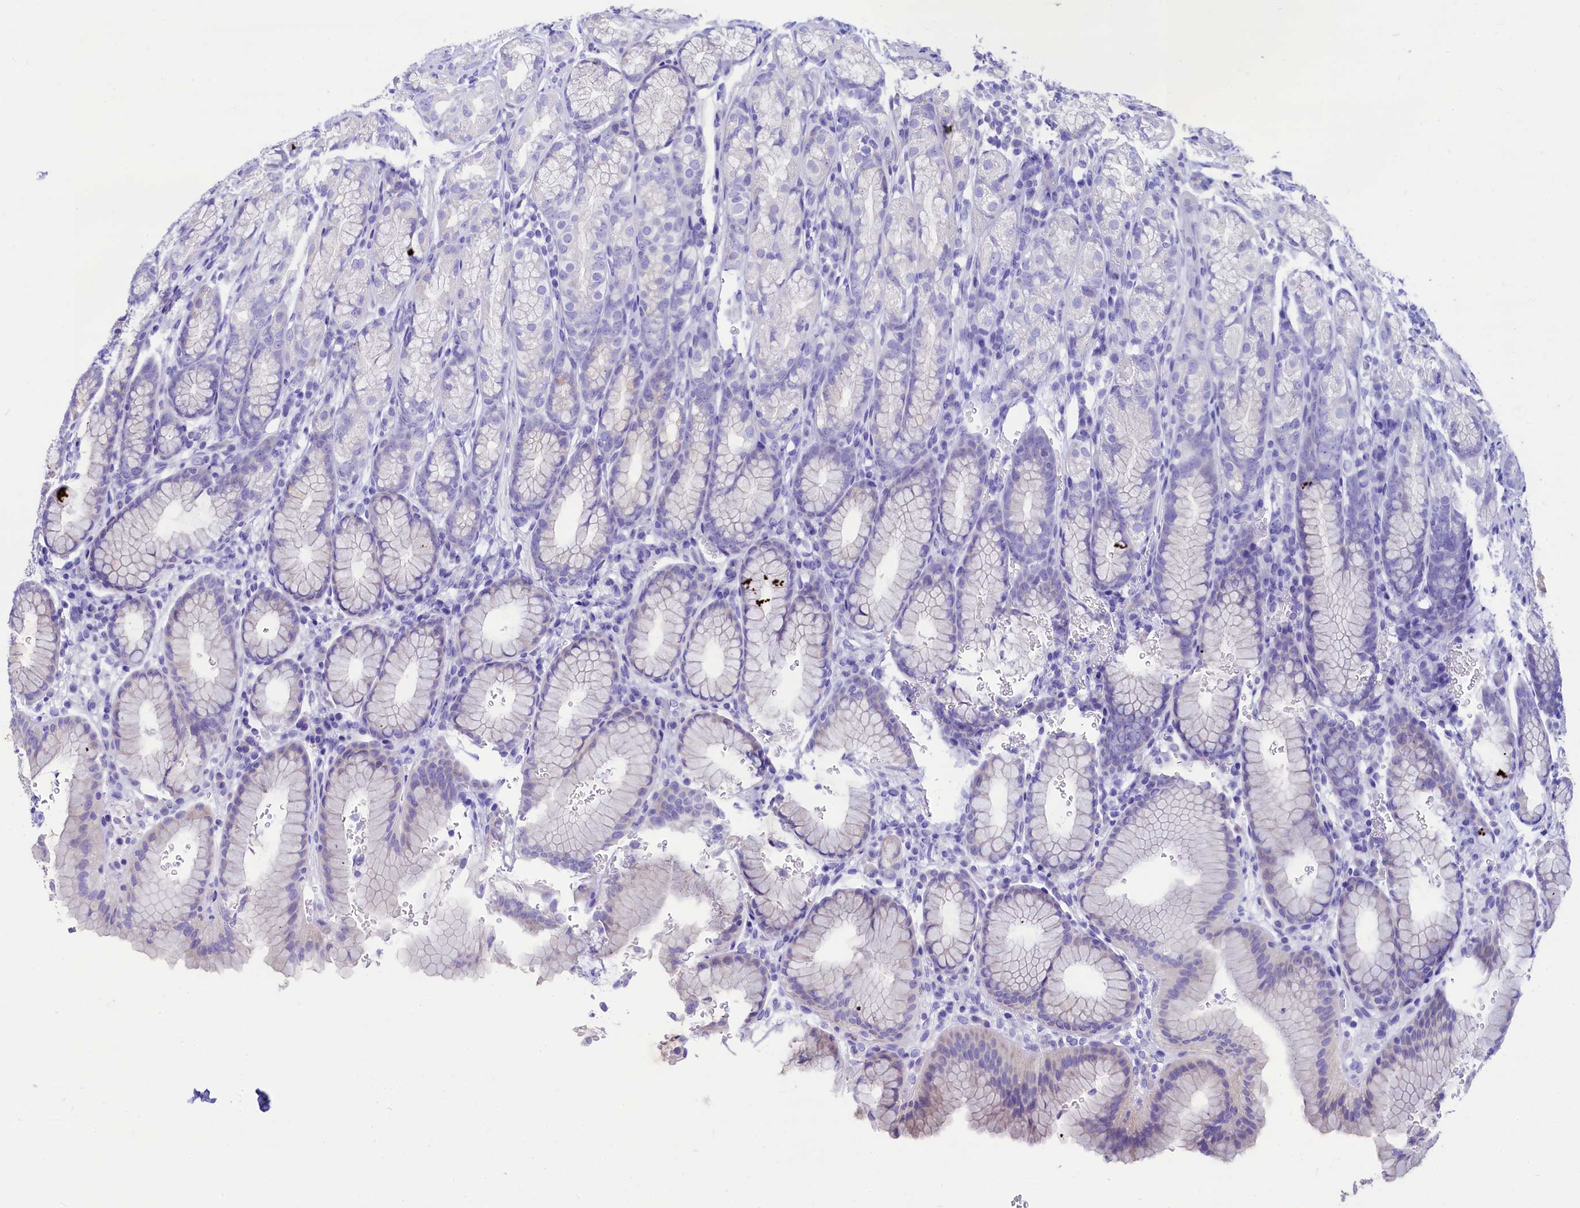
{"staining": {"intensity": "negative", "quantity": "none", "location": "none"}, "tissue": "stomach", "cell_type": "Glandular cells", "image_type": "normal", "snomed": [{"axis": "morphology", "description": "Normal tissue, NOS"}, {"axis": "topography", "description": "Stomach"}], "caption": "The IHC histopathology image has no significant staining in glandular cells of stomach.", "gene": "RBP3", "patient": {"sex": "male", "age": 42}}